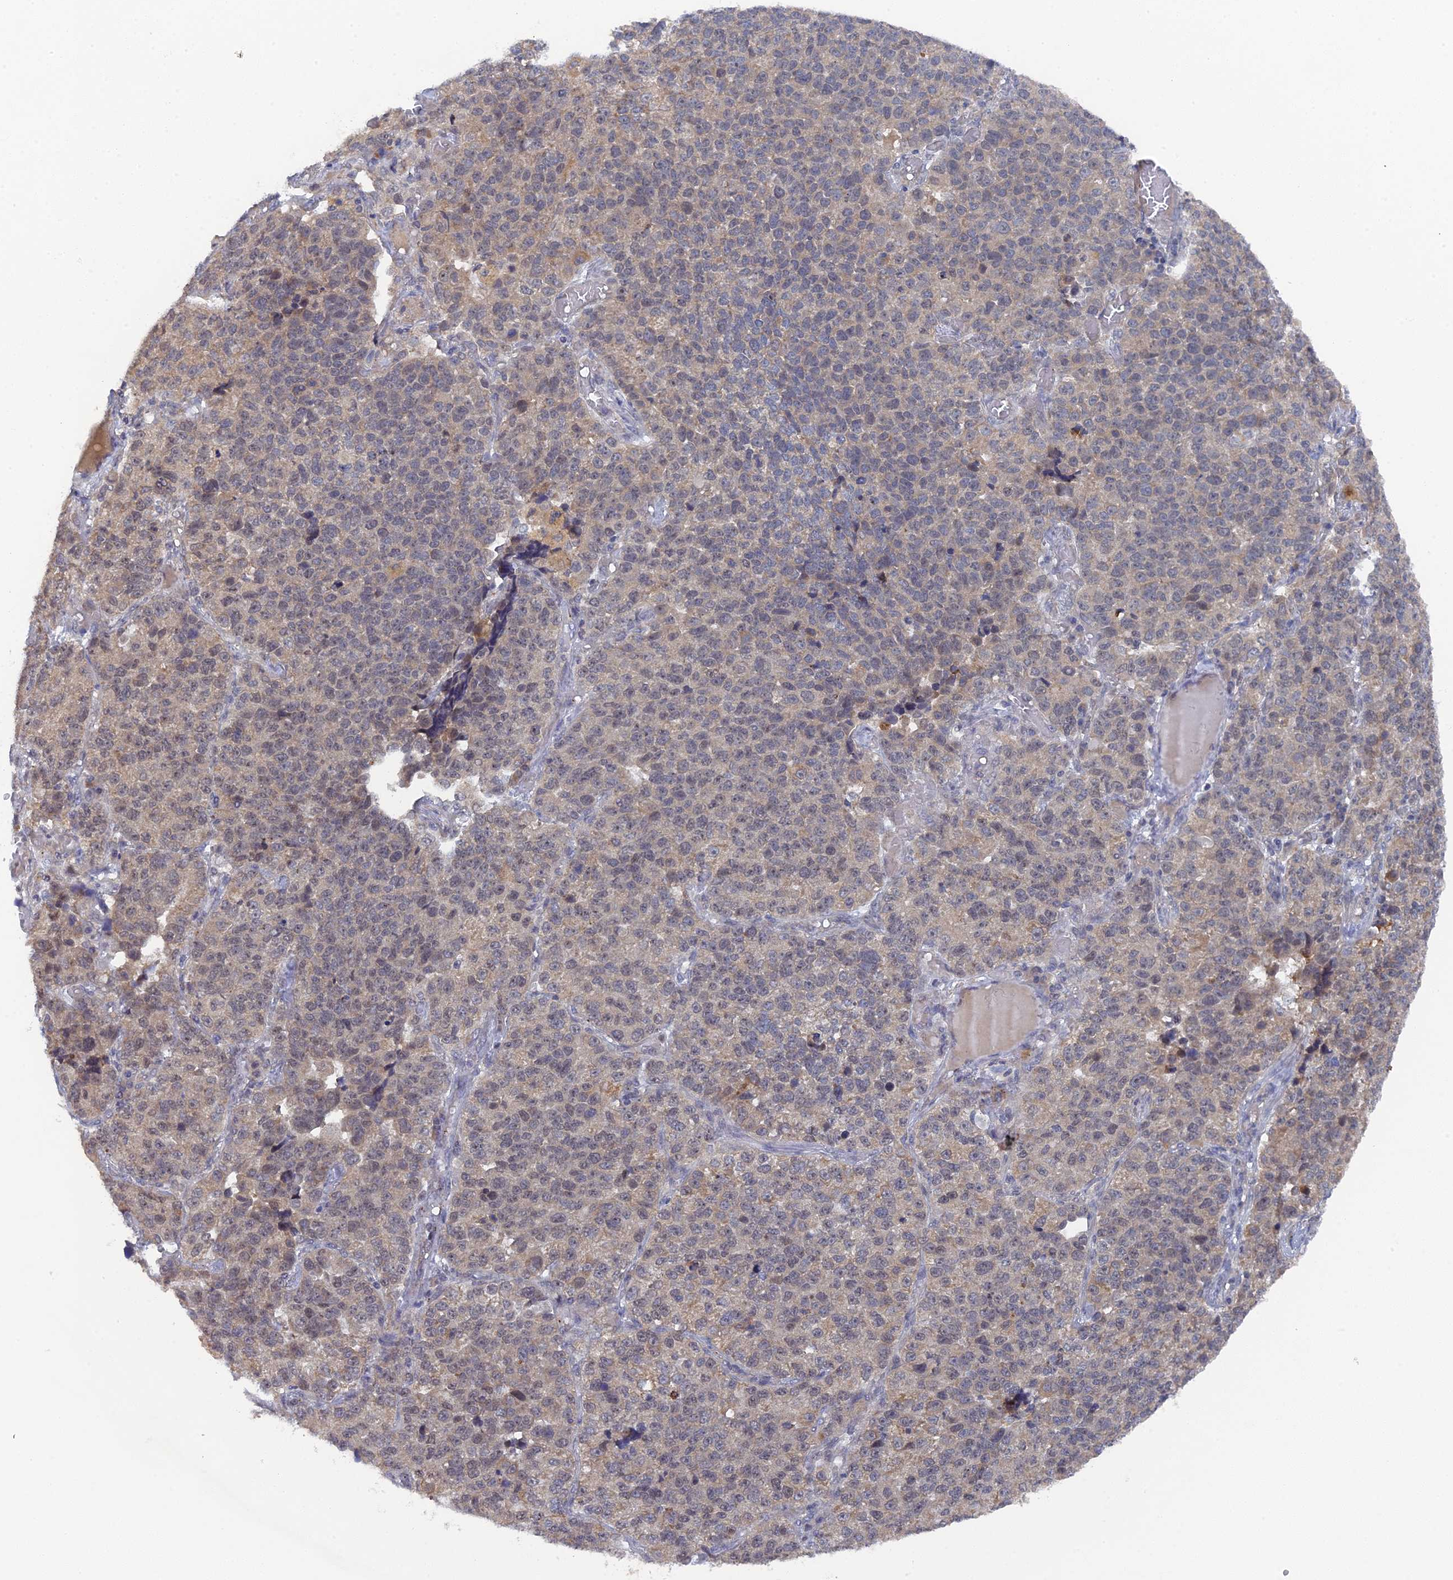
{"staining": {"intensity": "weak", "quantity": "25%-75%", "location": "cytoplasmic/membranous"}, "tissue": "lung cancer", "cell_type": "Tumor cells", "image_type": "cancer", "snomed": [{"axis": "morphology", "description": "Adenocarcinoma, NOS"}, {"axis": "topography", "description": "Lung"}], "caption": "An immunohistochemistry micrograph of tumor tissue is shown. Protein staining in brown highlights weak cytoplasmic/membranous positivity in lung cancer (adenocarcinoma) within tumor cells.", "gene": "MIGA2", "patient": {"sex": "male", "age": 49}}